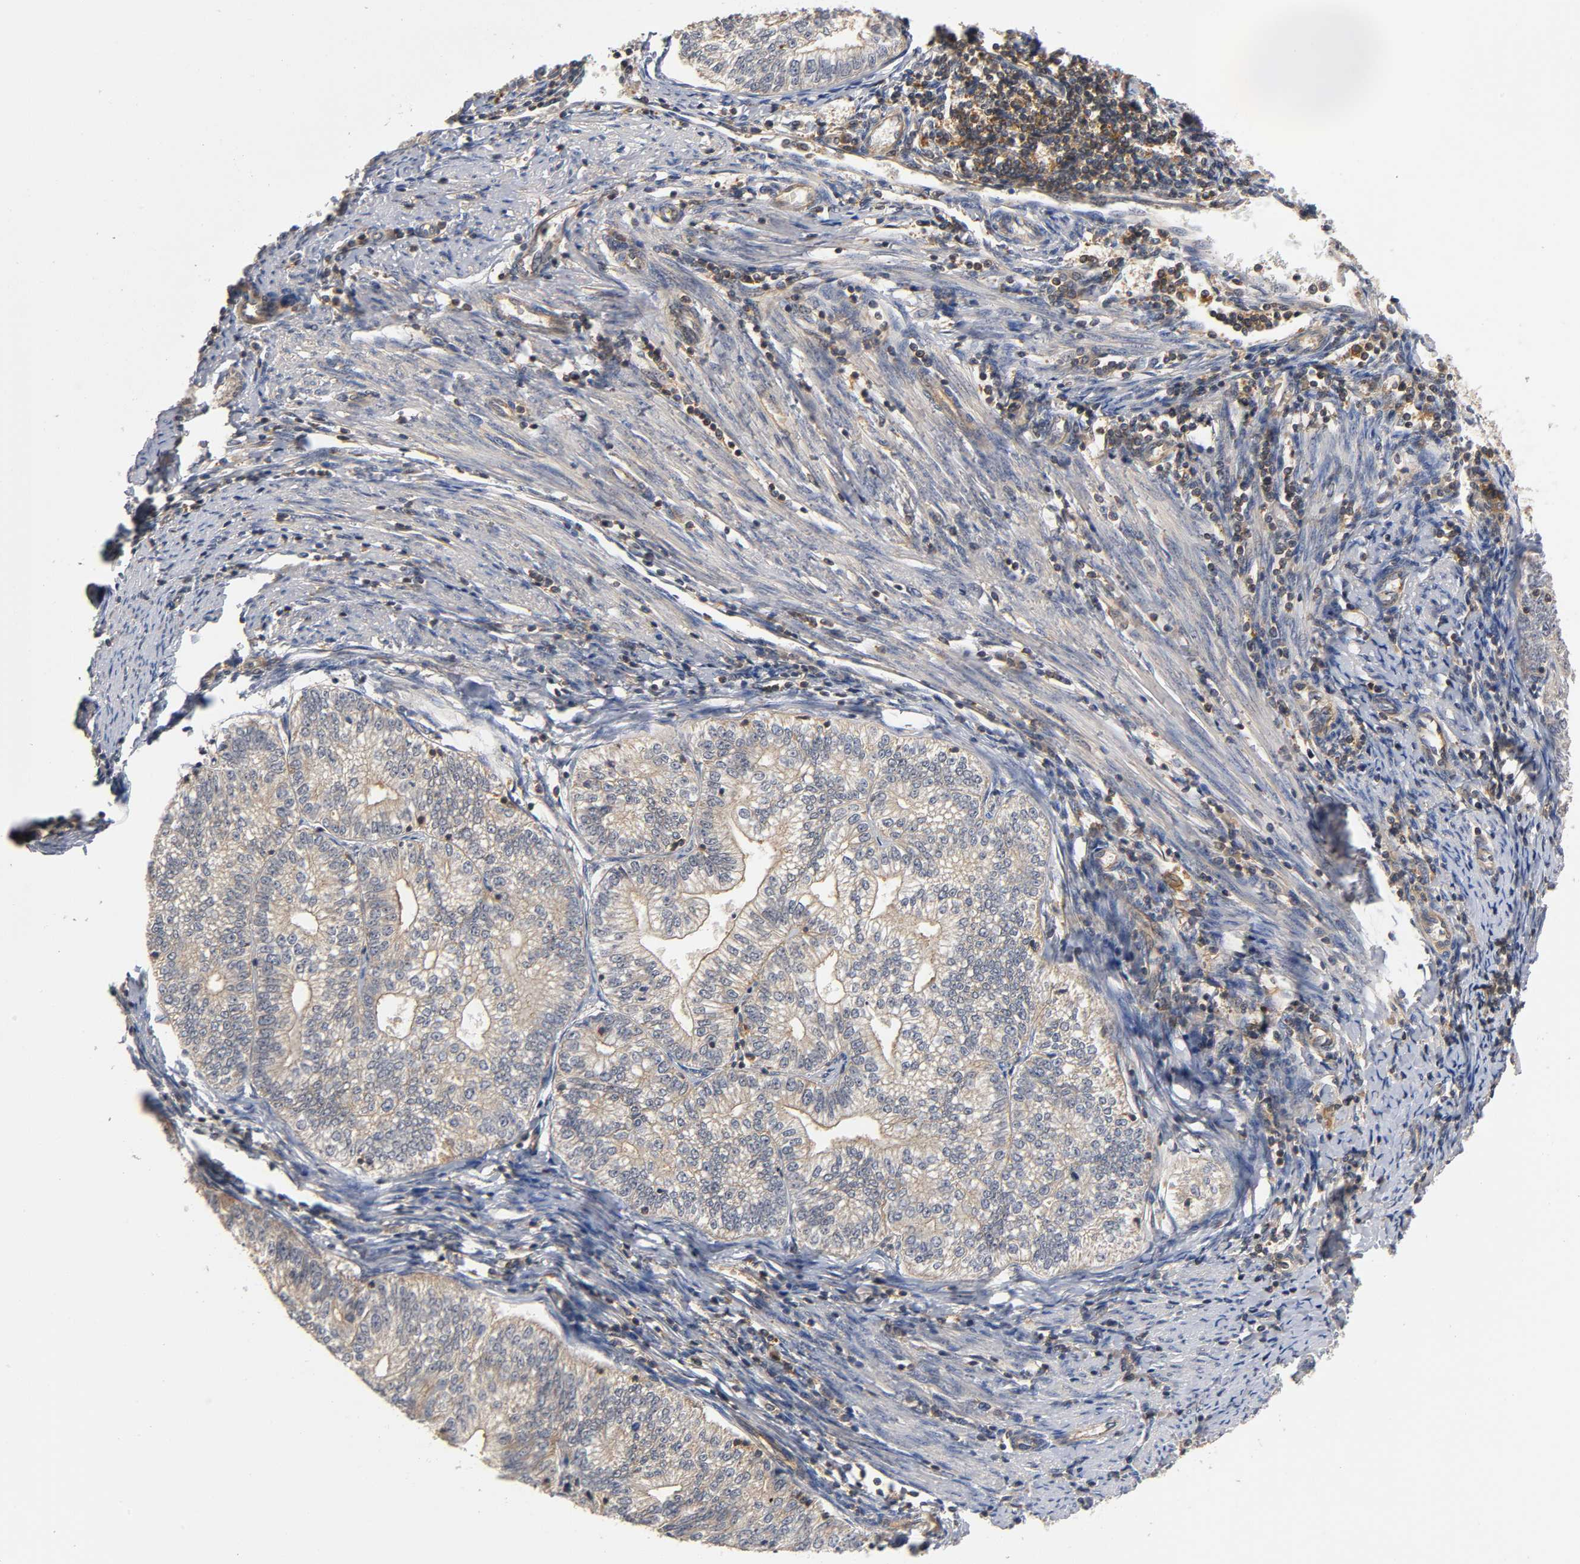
{"staining": {"intensity": "moderate", "quantity": ">75%", "location": "cytoplasmic/membranous"}, "tissue": "endometrial cancer", "cell_type": "Tumor cells", "image_type": "cancer", "snomed": [{"axis": "morphology", "description": "Adenocarcinoma, NOS"}, {"axis": "topography", "description": "Endometrium"}], "caption": "A photomicrograph of human endometrial cancer (adenocarcinoma) stained for a protein exhibits moderate cytoplasmic/membranous brown staining in tumor cells.", "gene": "ACTR2", "patient": {"sex": "female", "age": 69}}